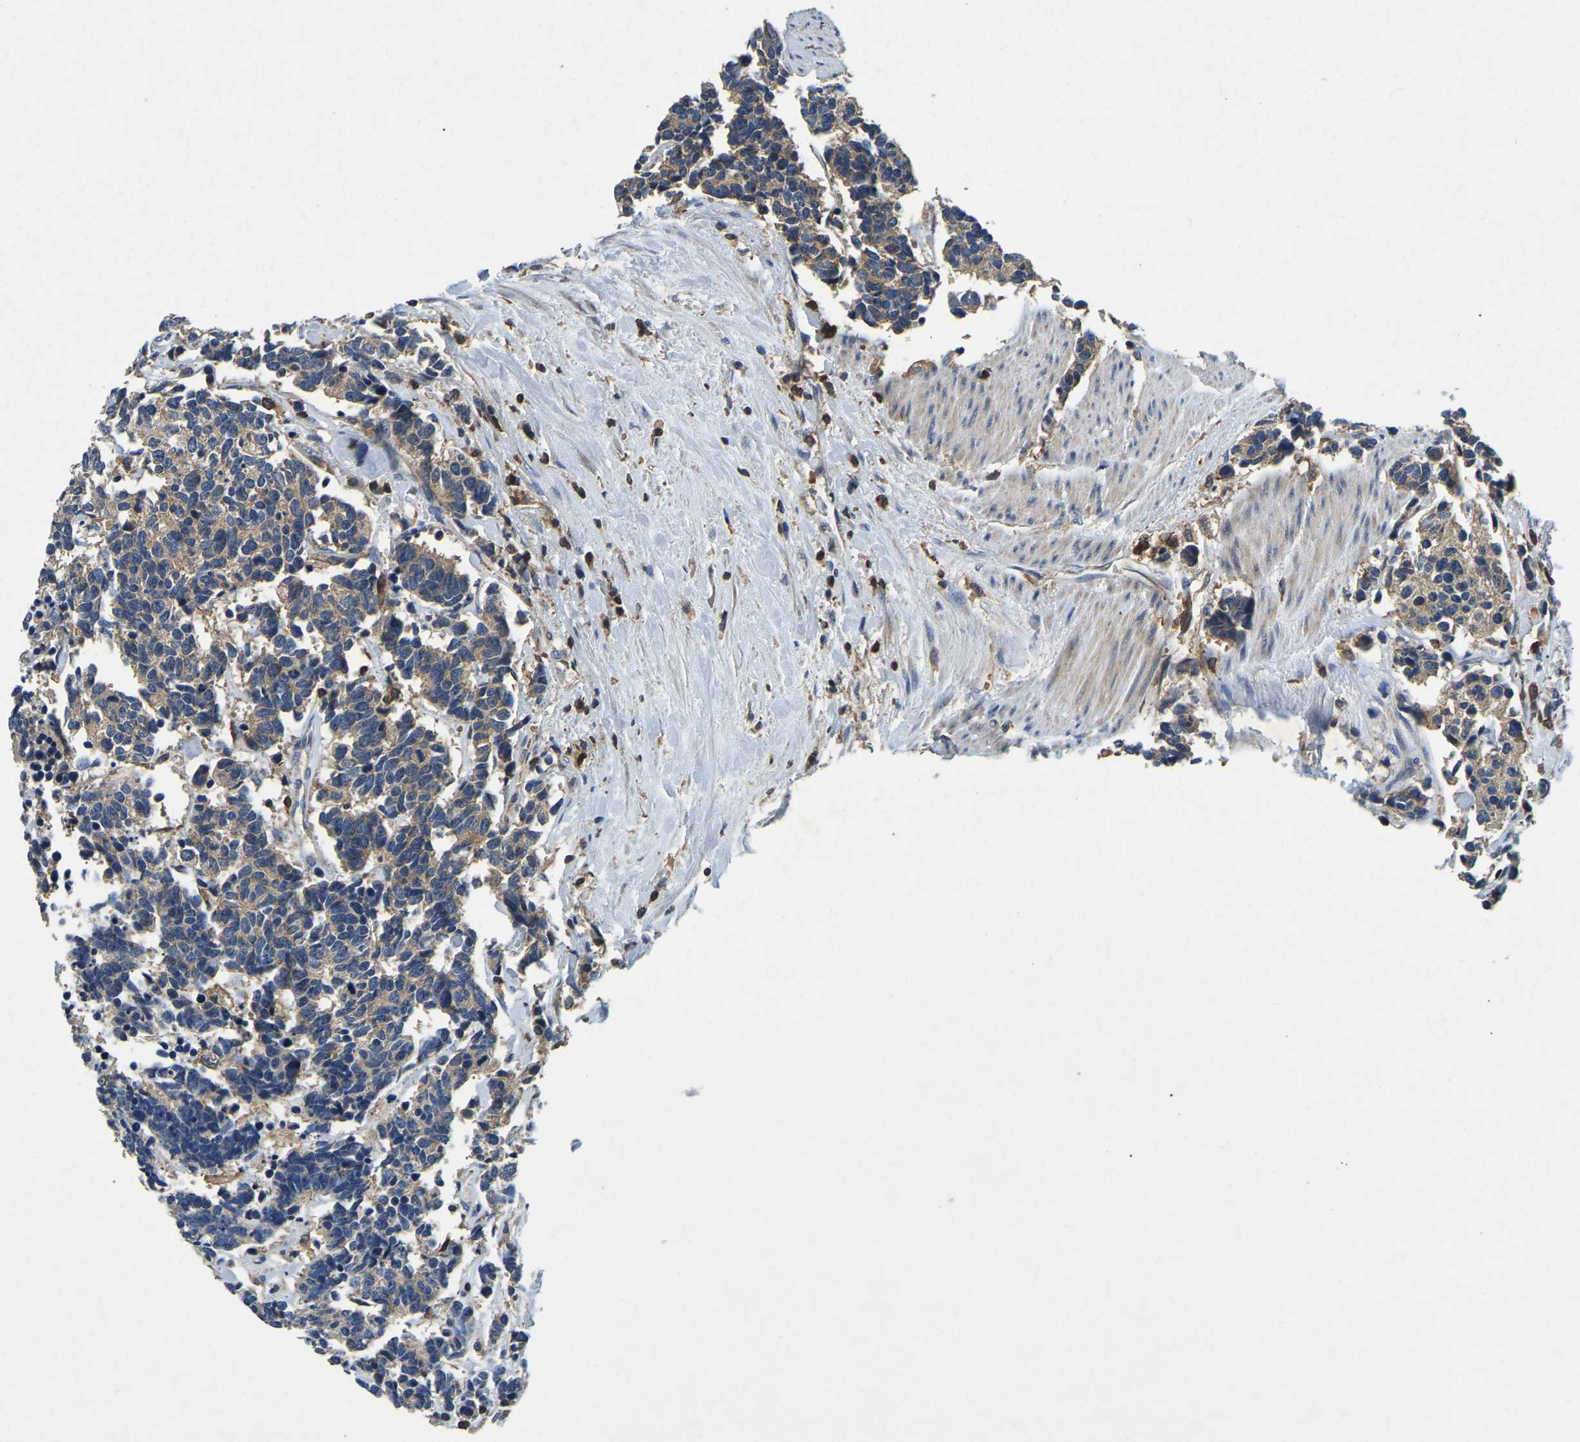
{"staining": {"intensity": "weak", "quantity": ">75%", "location": "cytoplasmic/membranous"}, "tissue": "carcinoid", "cell_type": "Tumor cells", "image_type": "cancer", "snomed": [{"axis": "morphology", "description": "Carcinoma, NOS"}, {"axis": "morphology", "description": "Carcinoid, malignant, NOS"}, {"axis": "topography", "description": "Urinary bladder"}], "caption": "A histopathology image of human carcinoma stained for a protein demonstrates weak cytoplasmic/membranous brown staining in tumor cells.", "gene": "SMPD2", "patient": {"sex": "male", "age": 57}}